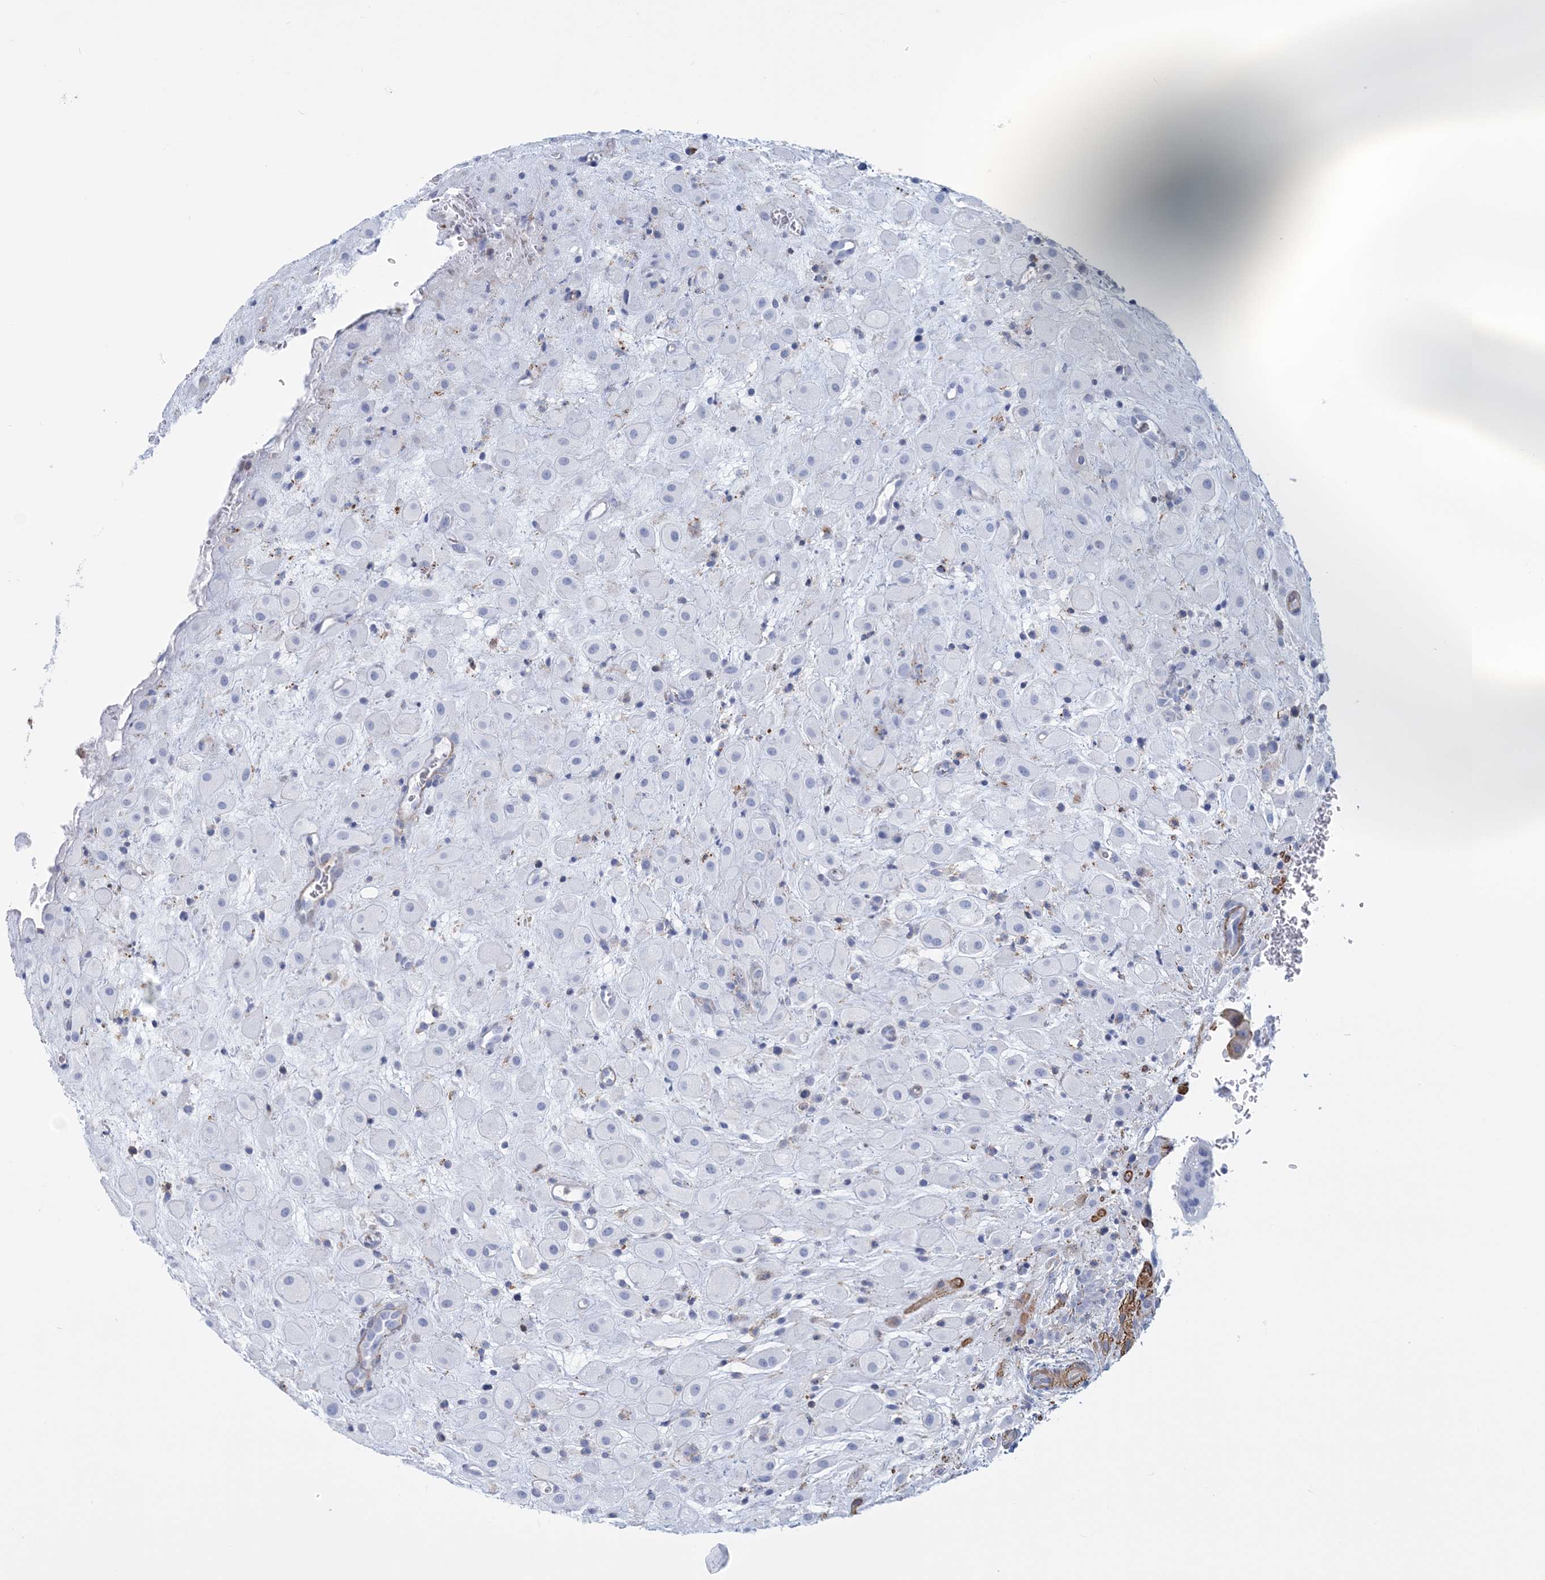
{"staining": {"intensity": "negative", "quantity": "none", "location": "none"}, "tissue": "placenta", "cell_type": "Decidual cells", "image_type": "normal", "snomed": [{"axis": "morphology", "description": "Normal tissue, NOS"}, {"axis": "topography", "description": "Placenta"}], "caption": "A micrograph of placenta stained for a protein exhibits no brown staining in decidual cells.", "gene": "C11orf21", "patient": {"sex": "female", "age": 35}}